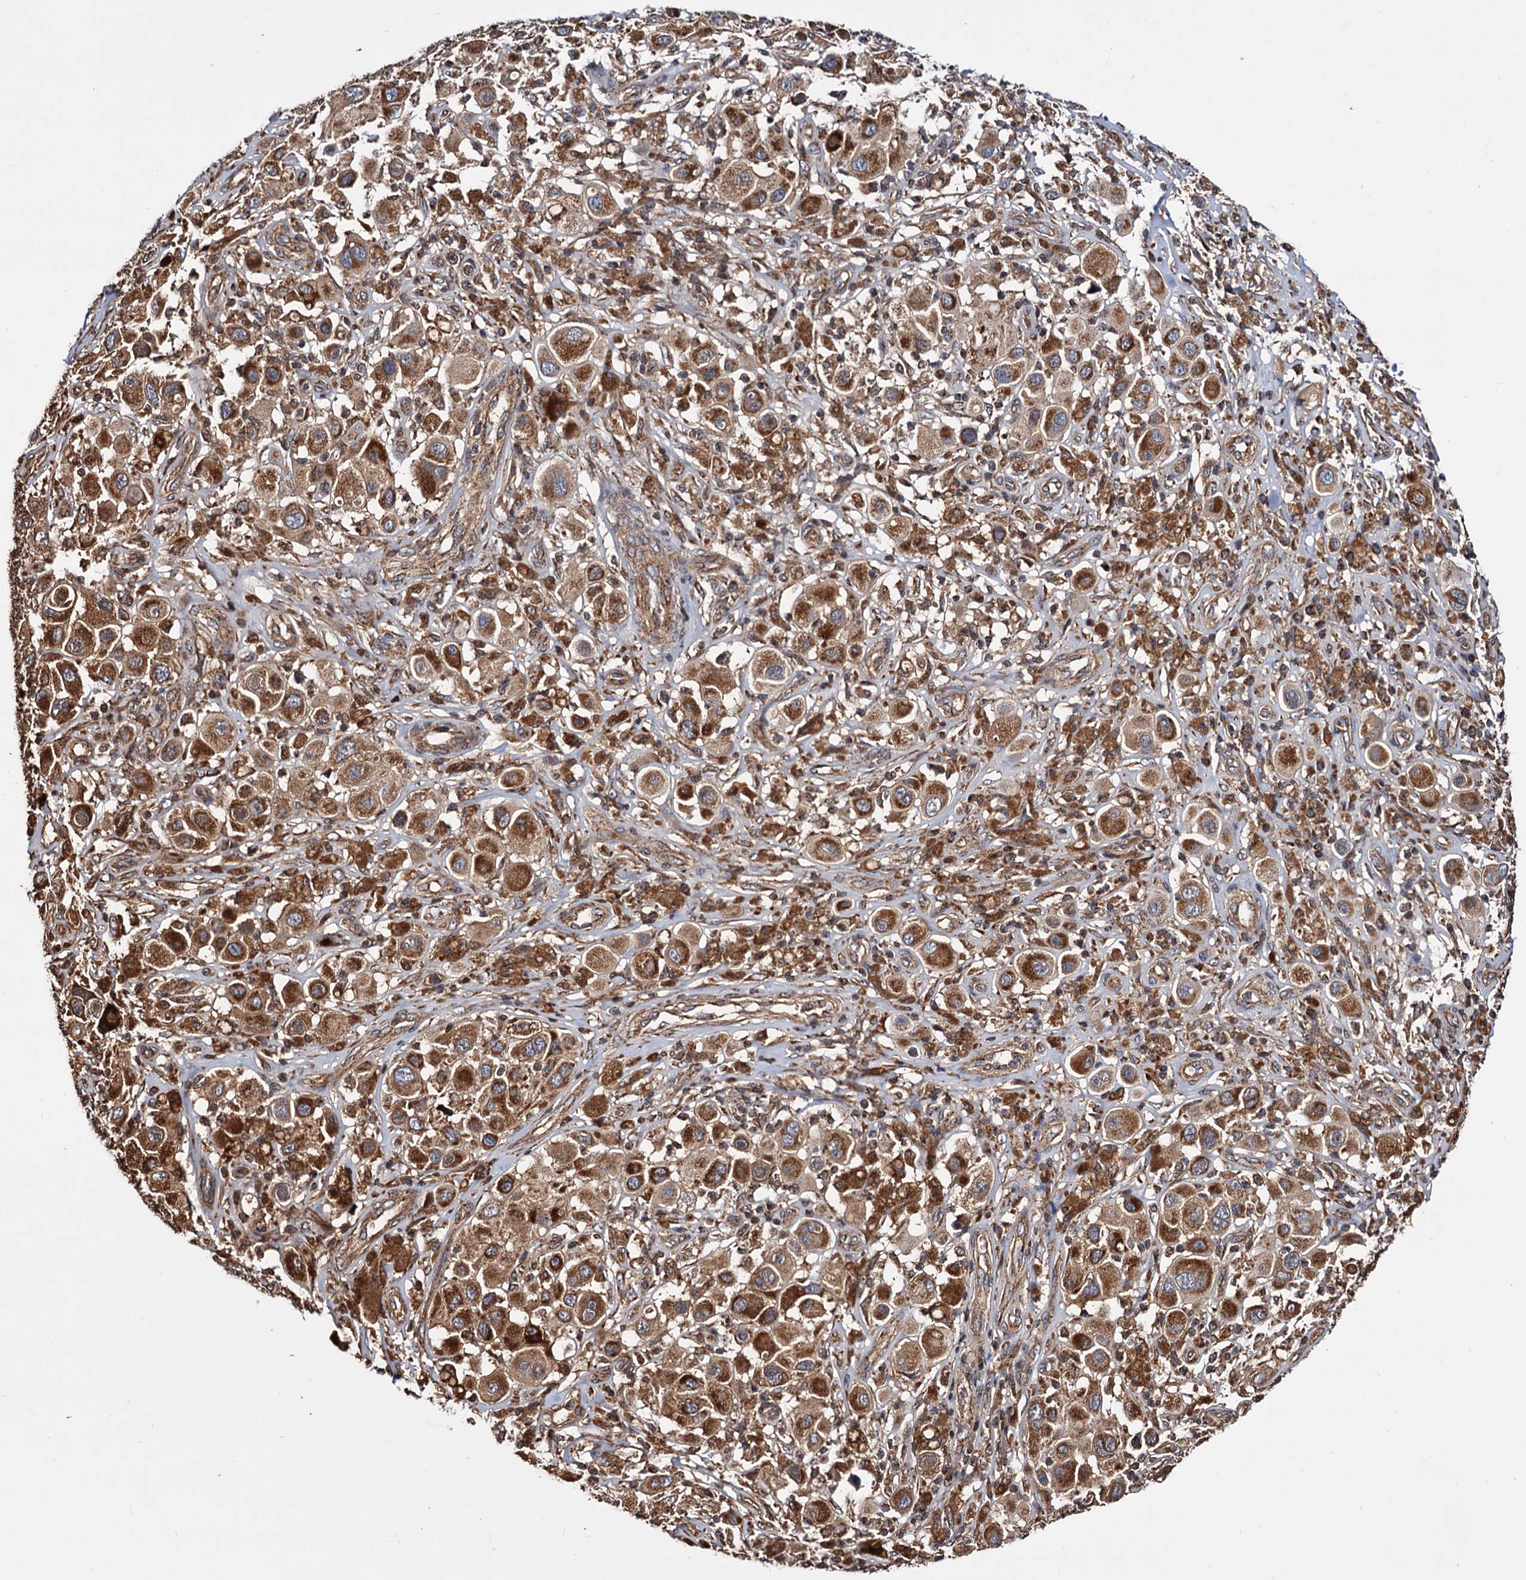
{"staining": {"intensity": "strong", "quantity": ">75%", "location": "cytoplasmic/membranous"}, "tissue": "melanoma", "cell_type": "Tumor cells", "image_type": "cancer", "snomed": [{"axis": "morphology", "description": "Malignant melanoma, Metastatic site"}, {"axis": "topography", "description": "Skin"}], "caption": "Human melanoma stained for a protein (brown) displays strong cytoplasmic/membranous positive staining in approximately >75% of tumor cells.", "gene": "MRPL42", "patient": {"sex": "male", "age": 41}}